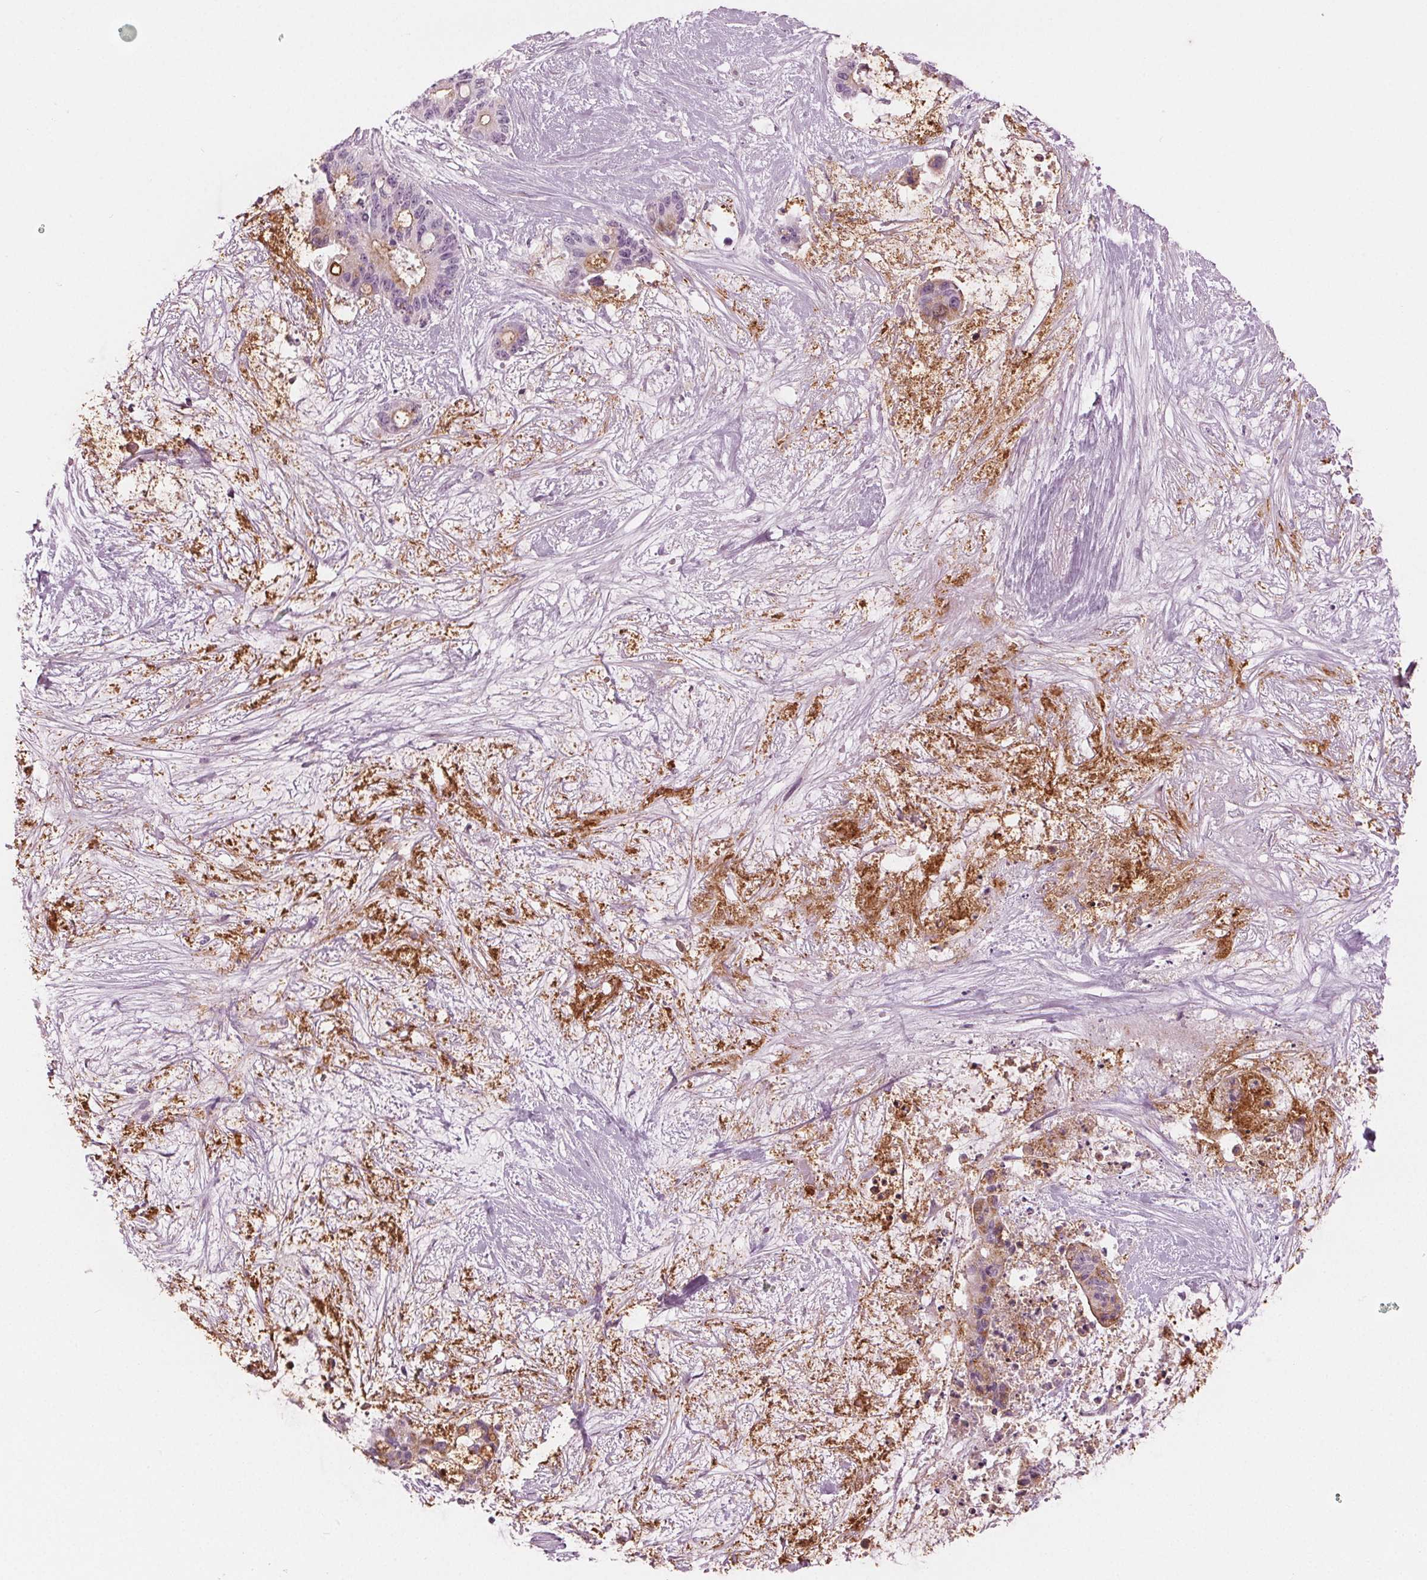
{"staining": {"intensity": "moderate", "quantity": "<25%", "location": "cytoplasmic/membranous"}, "tissue": "liver cancer", "cell_type": "Tumor cells", "image_type": "cancer", "snomed": [{"axis": "morphology", "description": "Normal tissue, NOS"}, {"axis": "morphology", "description": "Cholangiocarcinoma"}, {"axis": "topography", "description": "Liver"}, {"axis": "topography", "description": "Peripheral nerve tissue"}], "caption": "Moderate cytoplasmic/membranous protein positivity is present in approximately <25% of tumor cells in liver cancer. The staining was performed using DAB (3,3'-diaminobenzidine) to visualize the protein expression in brown, while the nuclei were stained in blue with hematoxylin (Magnification: 20x).", "gene": "PRAP1", "patient": {"sex": "female", "age": 73}}